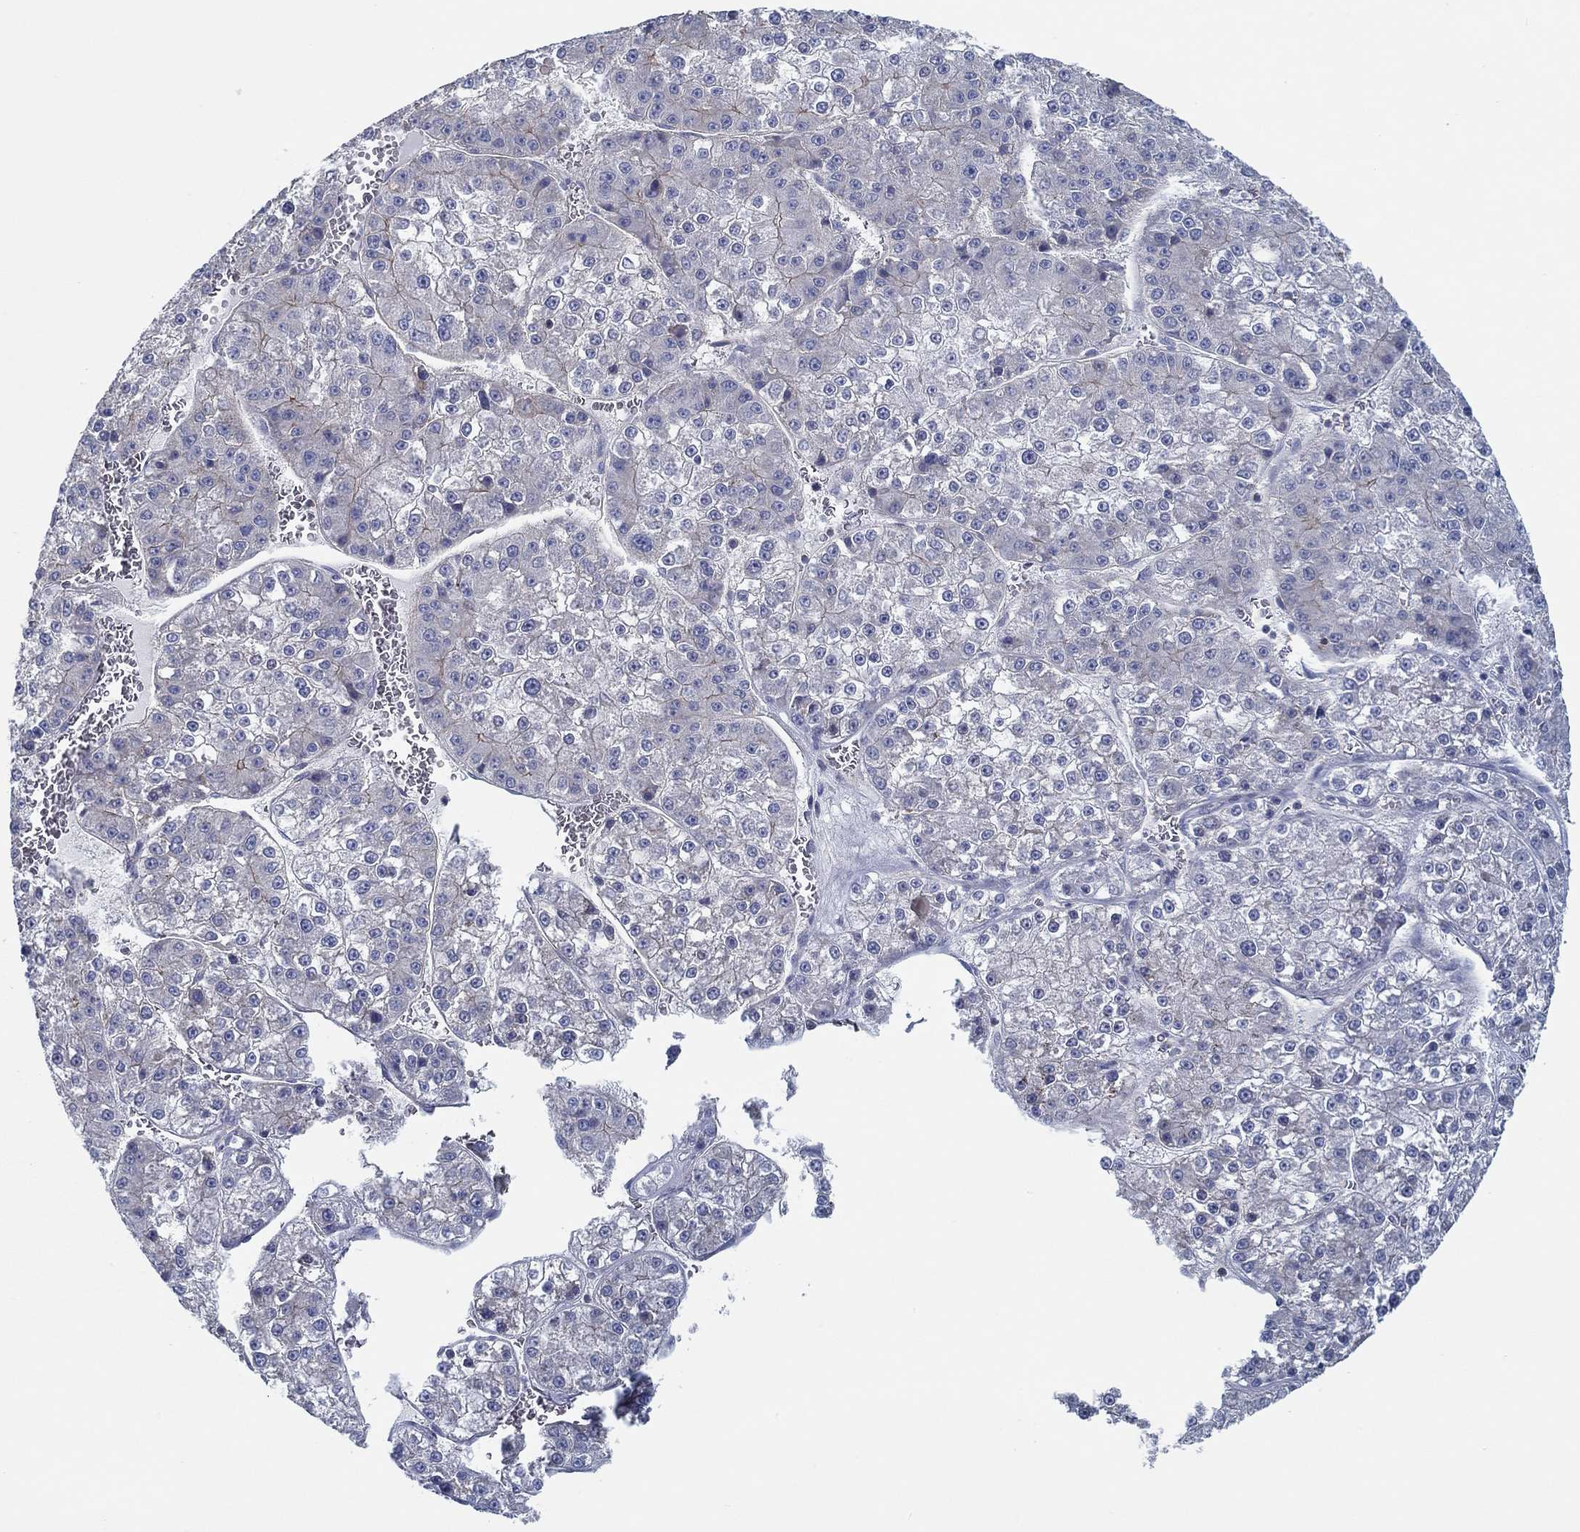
{"staining": {"intensity": "weak", "quantity": "<25%", "location": "cytoplasmic/membranous"}, "tissue": "liver cancer", "cell_type": "Tumor cells", "image_type": "cancer", "snomed": [{"axis": "morphology", "description": "Carcinoma, Hepatocellular, NOS"}, {"axis": "topography", "description": "Liver"}], "caption": "DAB (3,3'-diaminobenzidine) immunohistochemical staining of liver cancer demonstrates no significant expression in tumor cells. (Brightfield microscopy of DAB IHC at high magnification).", "gene": "BBOF1", "patient": {"sex": "female", "age": 73}}